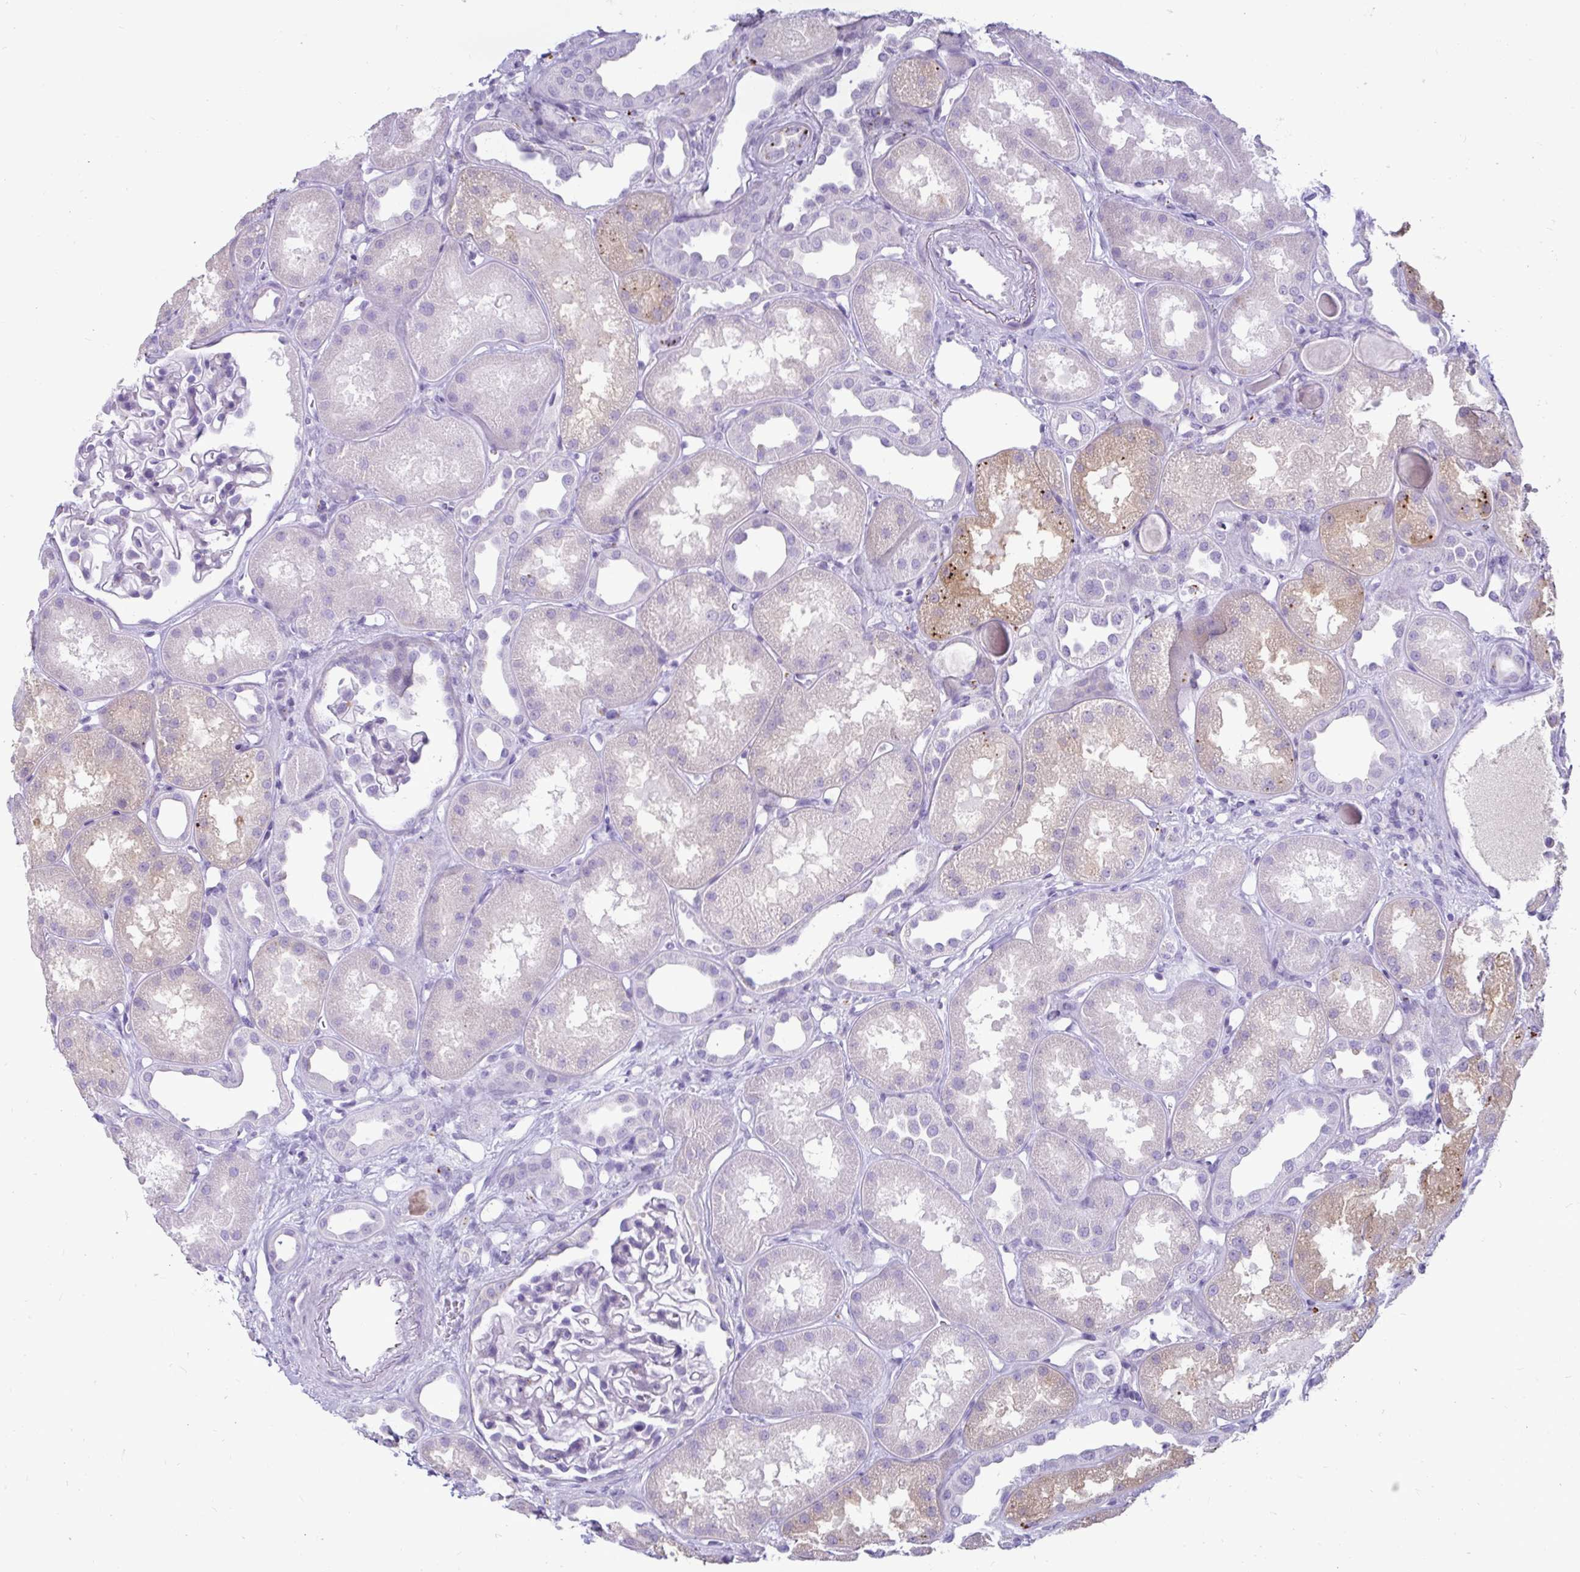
{"staining": {"intensity": "negative", "quantity": "none", "location": "none"}, "tissue": "kidney", "cell_type": "Cells in glomeruli", "image_type": "normal", "snomed": [{"axis": "morphology", "description": "Normal tissue, NOS"}, {"axis": "topography", "description": "Kidney"}], "caption": "Image shows no significant protein expression in cells in glomeruli of benign kidney. Brightfield microscopy of immunohistochemistry (IHC) stained with DAB (3,3'-diaminobenzidine) (brown) and hematoxylin (blue), captured at high magnification.", "gene": "CTSZ", "patient": {"sex": "male", "age": 61}}